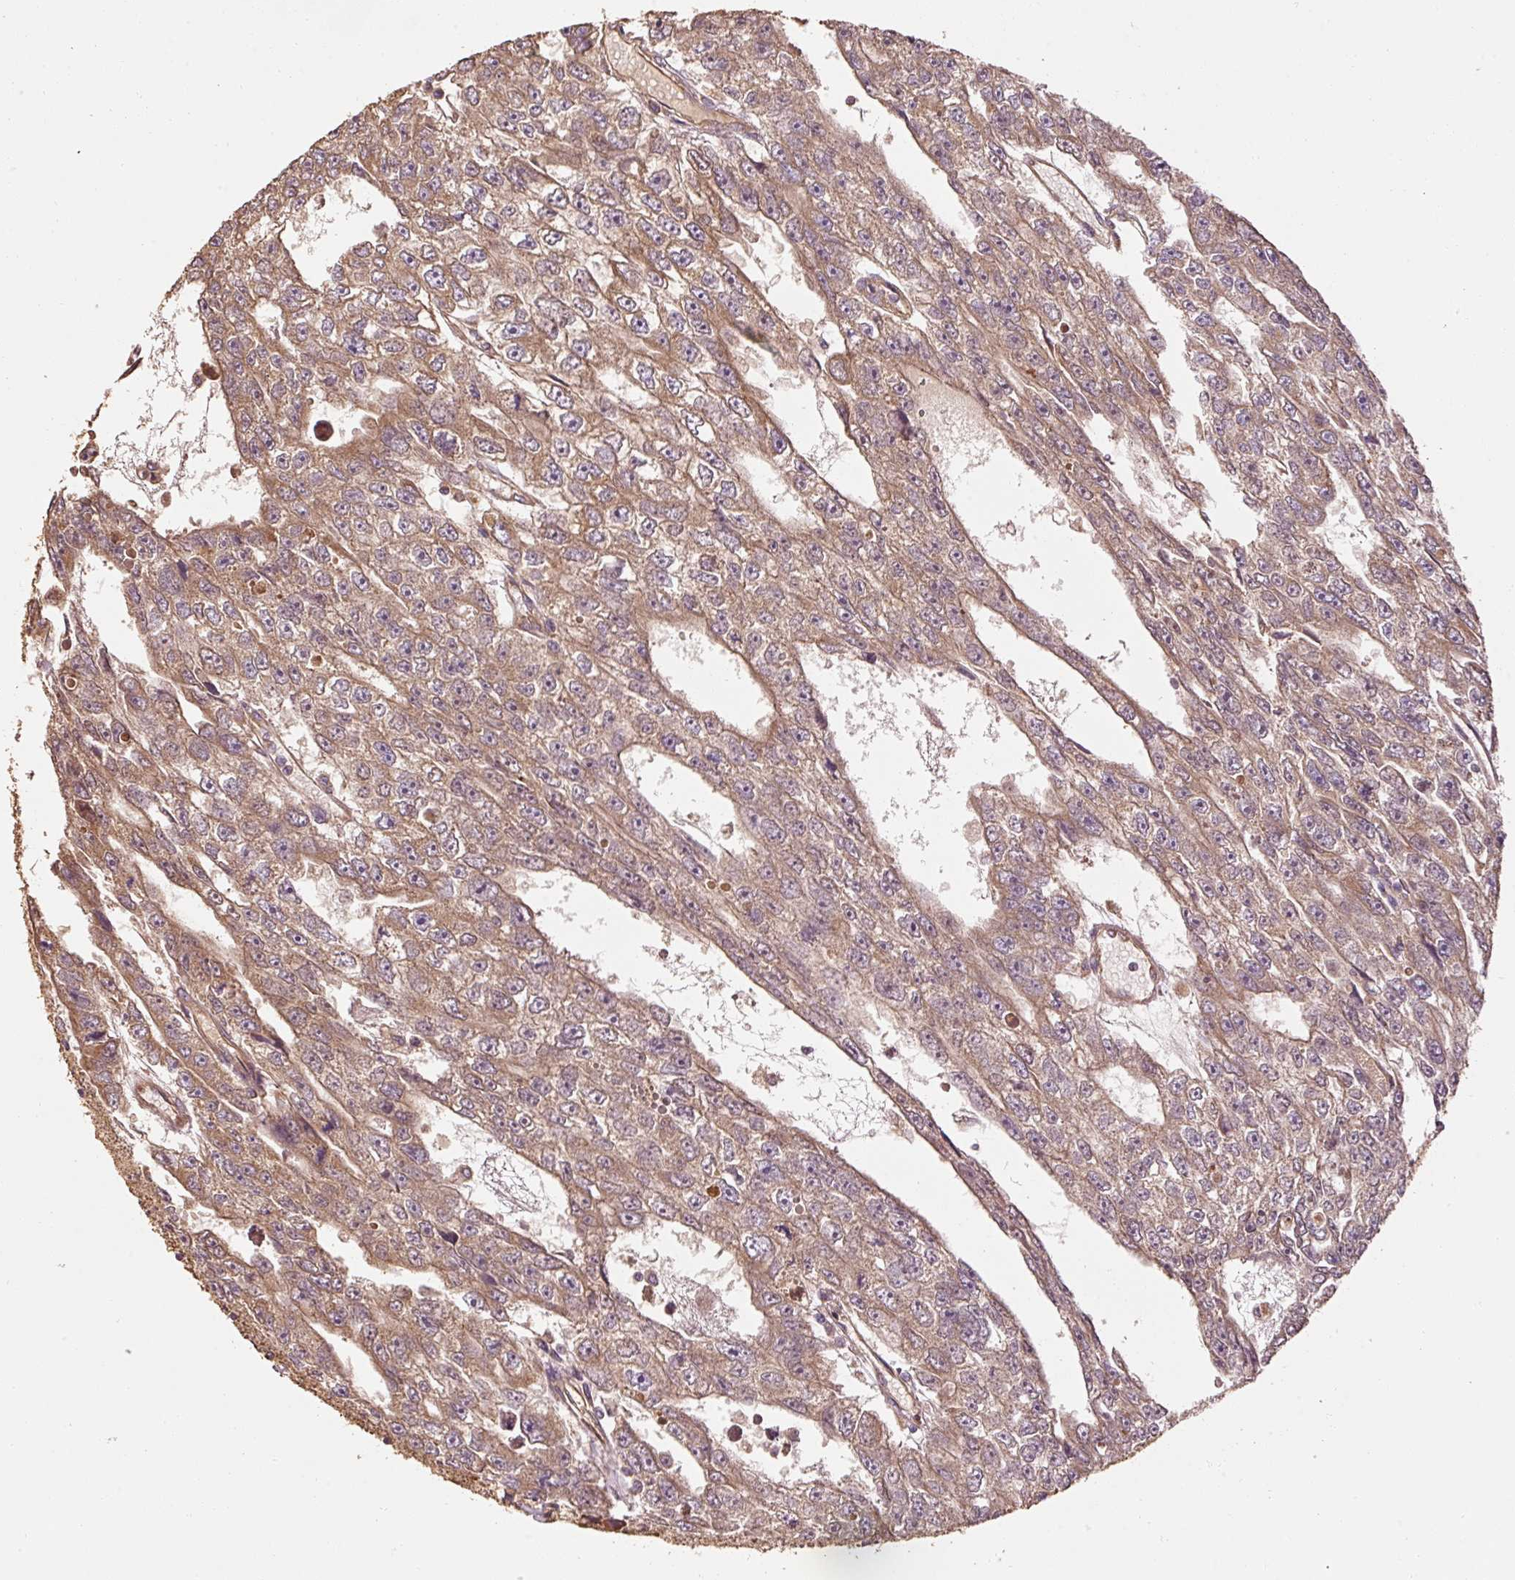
{"staining": {"intensity": "moderate", "quantity": ">75%", "location": "cytoplasmic/membranous"}, "tissue": "testis cancer", "cell_type": "Tumor cells", "image_type": "cancer", "snomed": [{"axis": "morphology", "description": "Carcinoma, Embryonal, NOS"}, {"axis": "topography", "description": "Testis"}], "caption": "Tumor cells show moderate cytoplasmic/membranous positivity in approximately >75% of cells in testis cancer (embryonal carcinoma).", "gene": "EFHC1", "patient": {"sex": "male", "age": 20}}